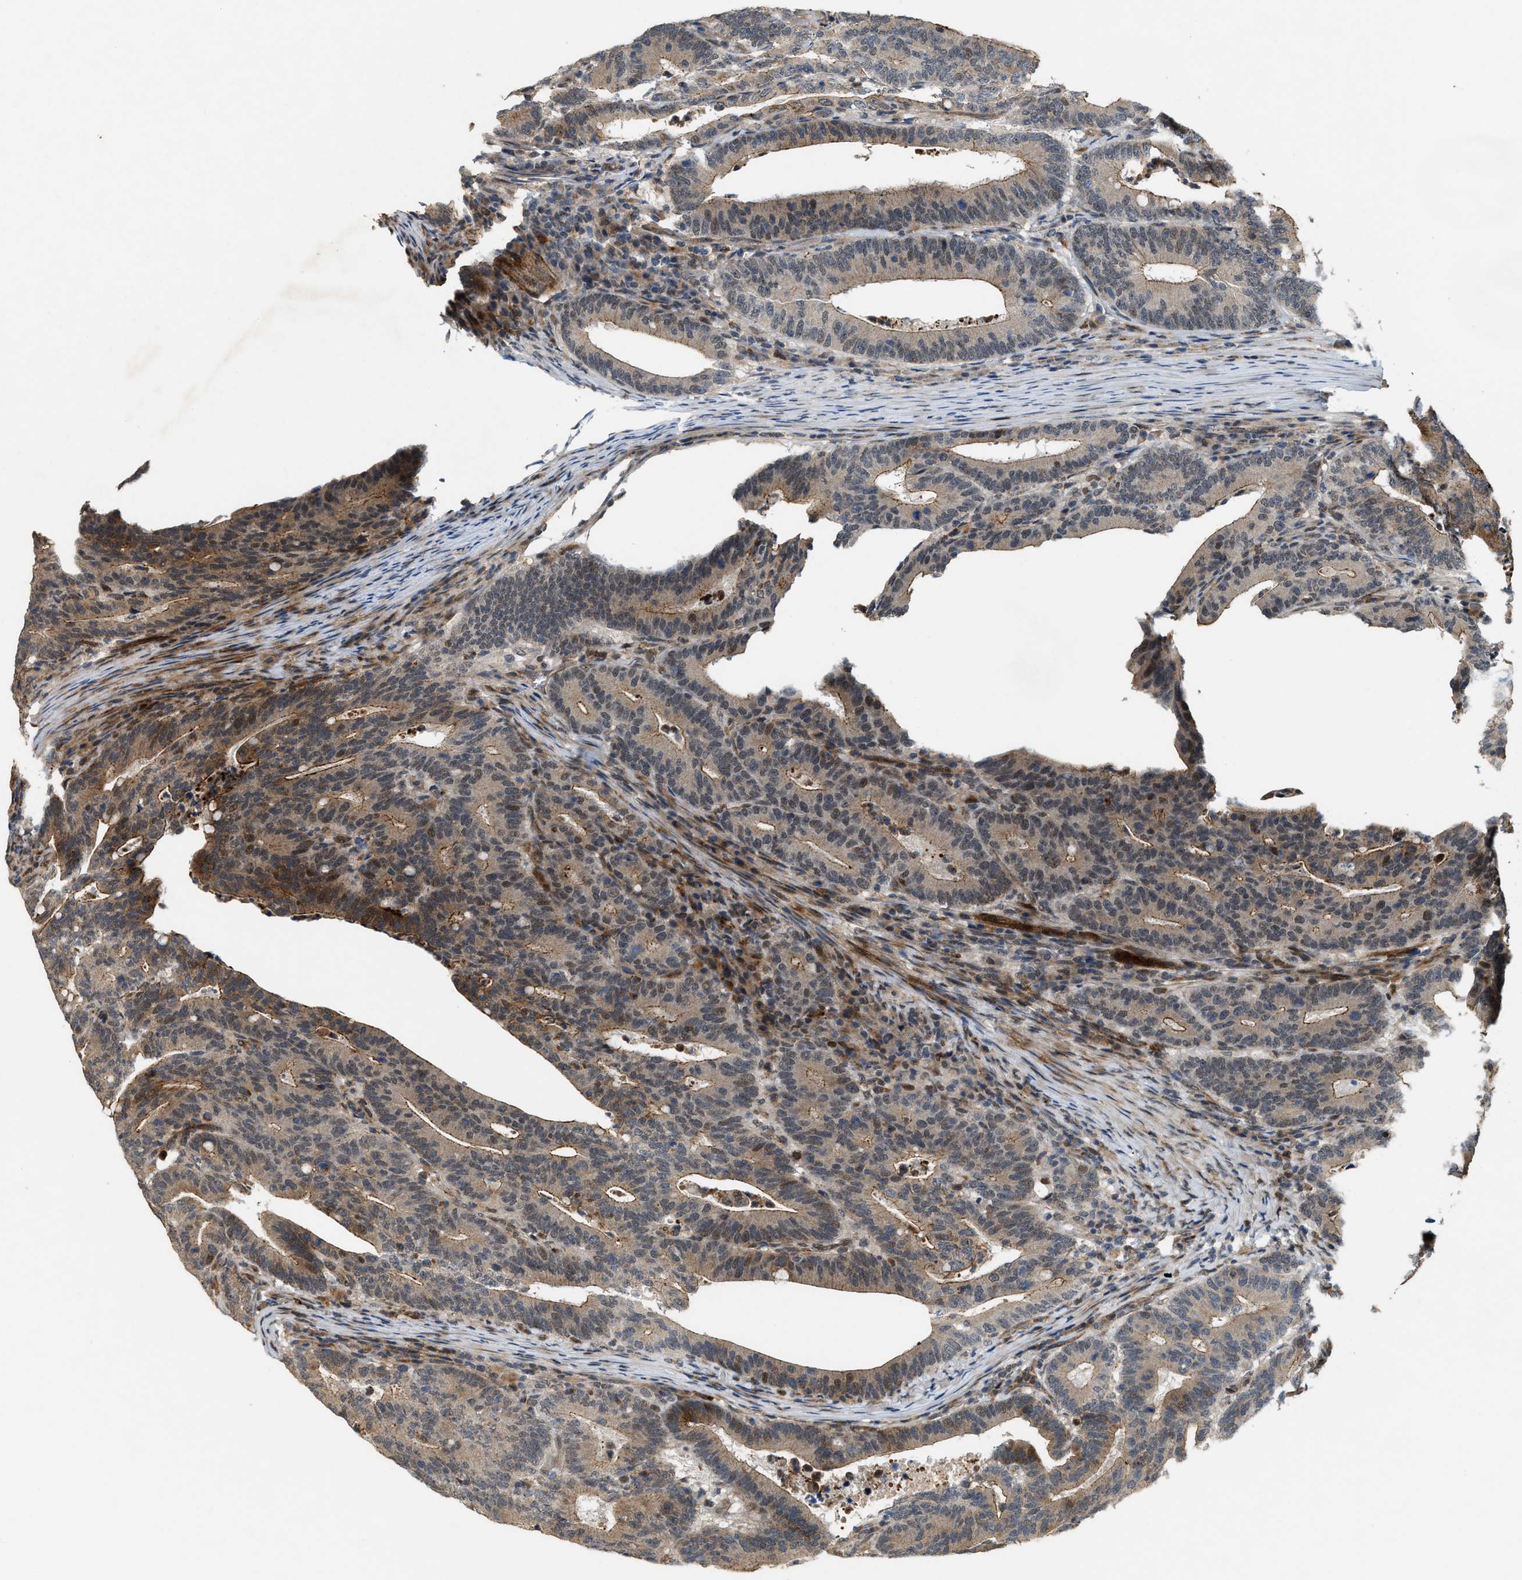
{"staining": {"intensity": "moderate", "quantity": "25%-75%", "location": "cytoplasmic/membranous,nuclear"}, "tissue": "colorectal cancer", "cell_type": "Tumor cells", "image_type": "cancer", "snomed": [{"axis": "morphology", "description": "Adenocarcinoma, NOS"}, {"axis": "topography", "description": "Colon"}], "caption": "Colorectal cancer was stained to show a protein in brown. There is medium levels of moderate cytoplasmic/membranous and nuclear staining in about 25%-75% of tumor cells.", "gene": "DPF2", "patient": {"sex": "female", "age": 66}}